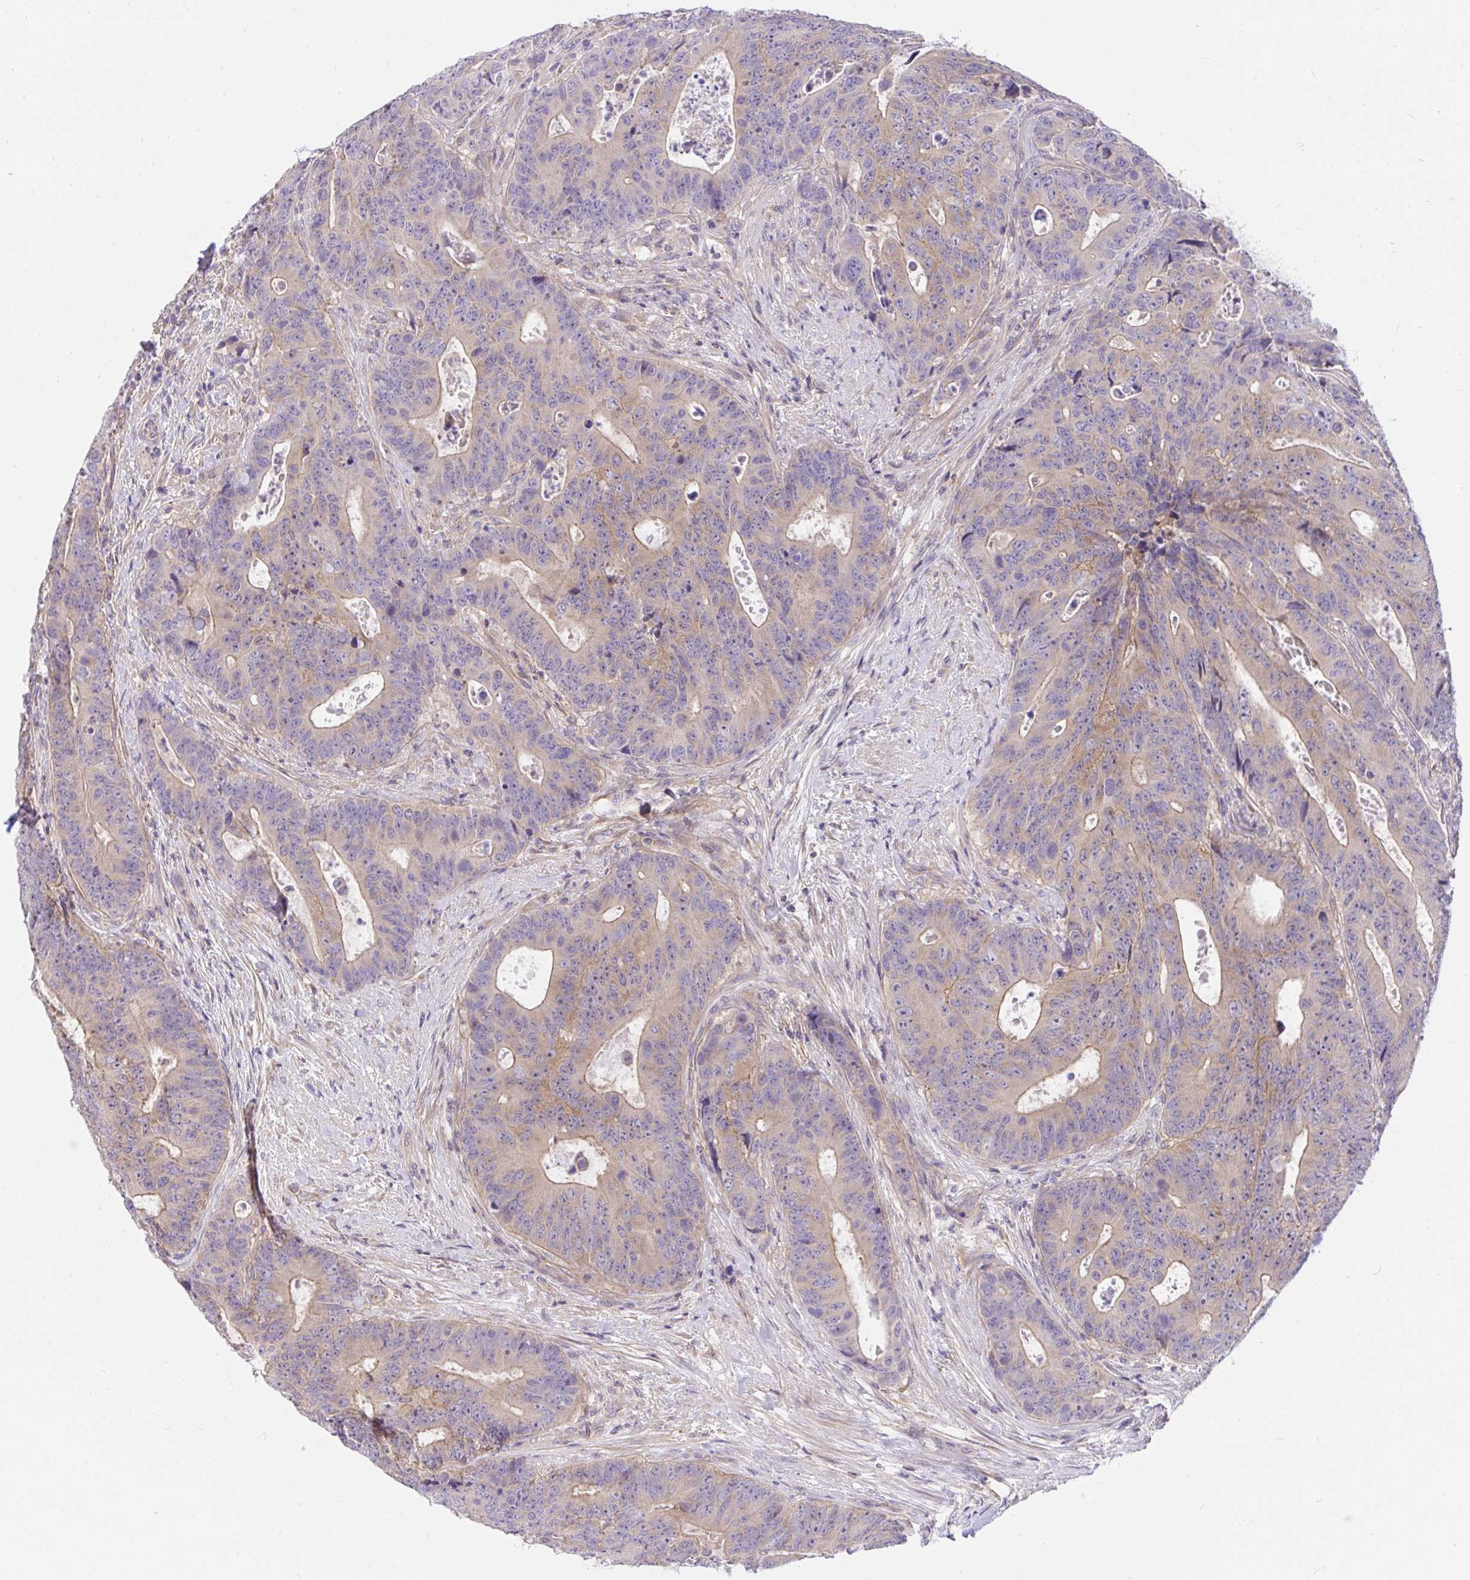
{"staining": {"intensity": "weak", "quantity": "25%-75%", "location": "cytoplasmic/membranous"}, "tissue": "colorectal cancer", "cell_type": "Tumor cells", "image_type": "cancer", "snomed": [{"axis": "morphology", "description": "Adenocarcinoma, NOS"}, {"axis": "topography", "description": "Colon"}], "caption": "Protein analysis of colorectal cancer (adenocarcinoma) tissue demonstrates weak cytoplasmic/membranous expression in approximately 25%-75% of tumor cells.", "gene": "TLN2", "patient": {"sex": "female", "age": 48}}